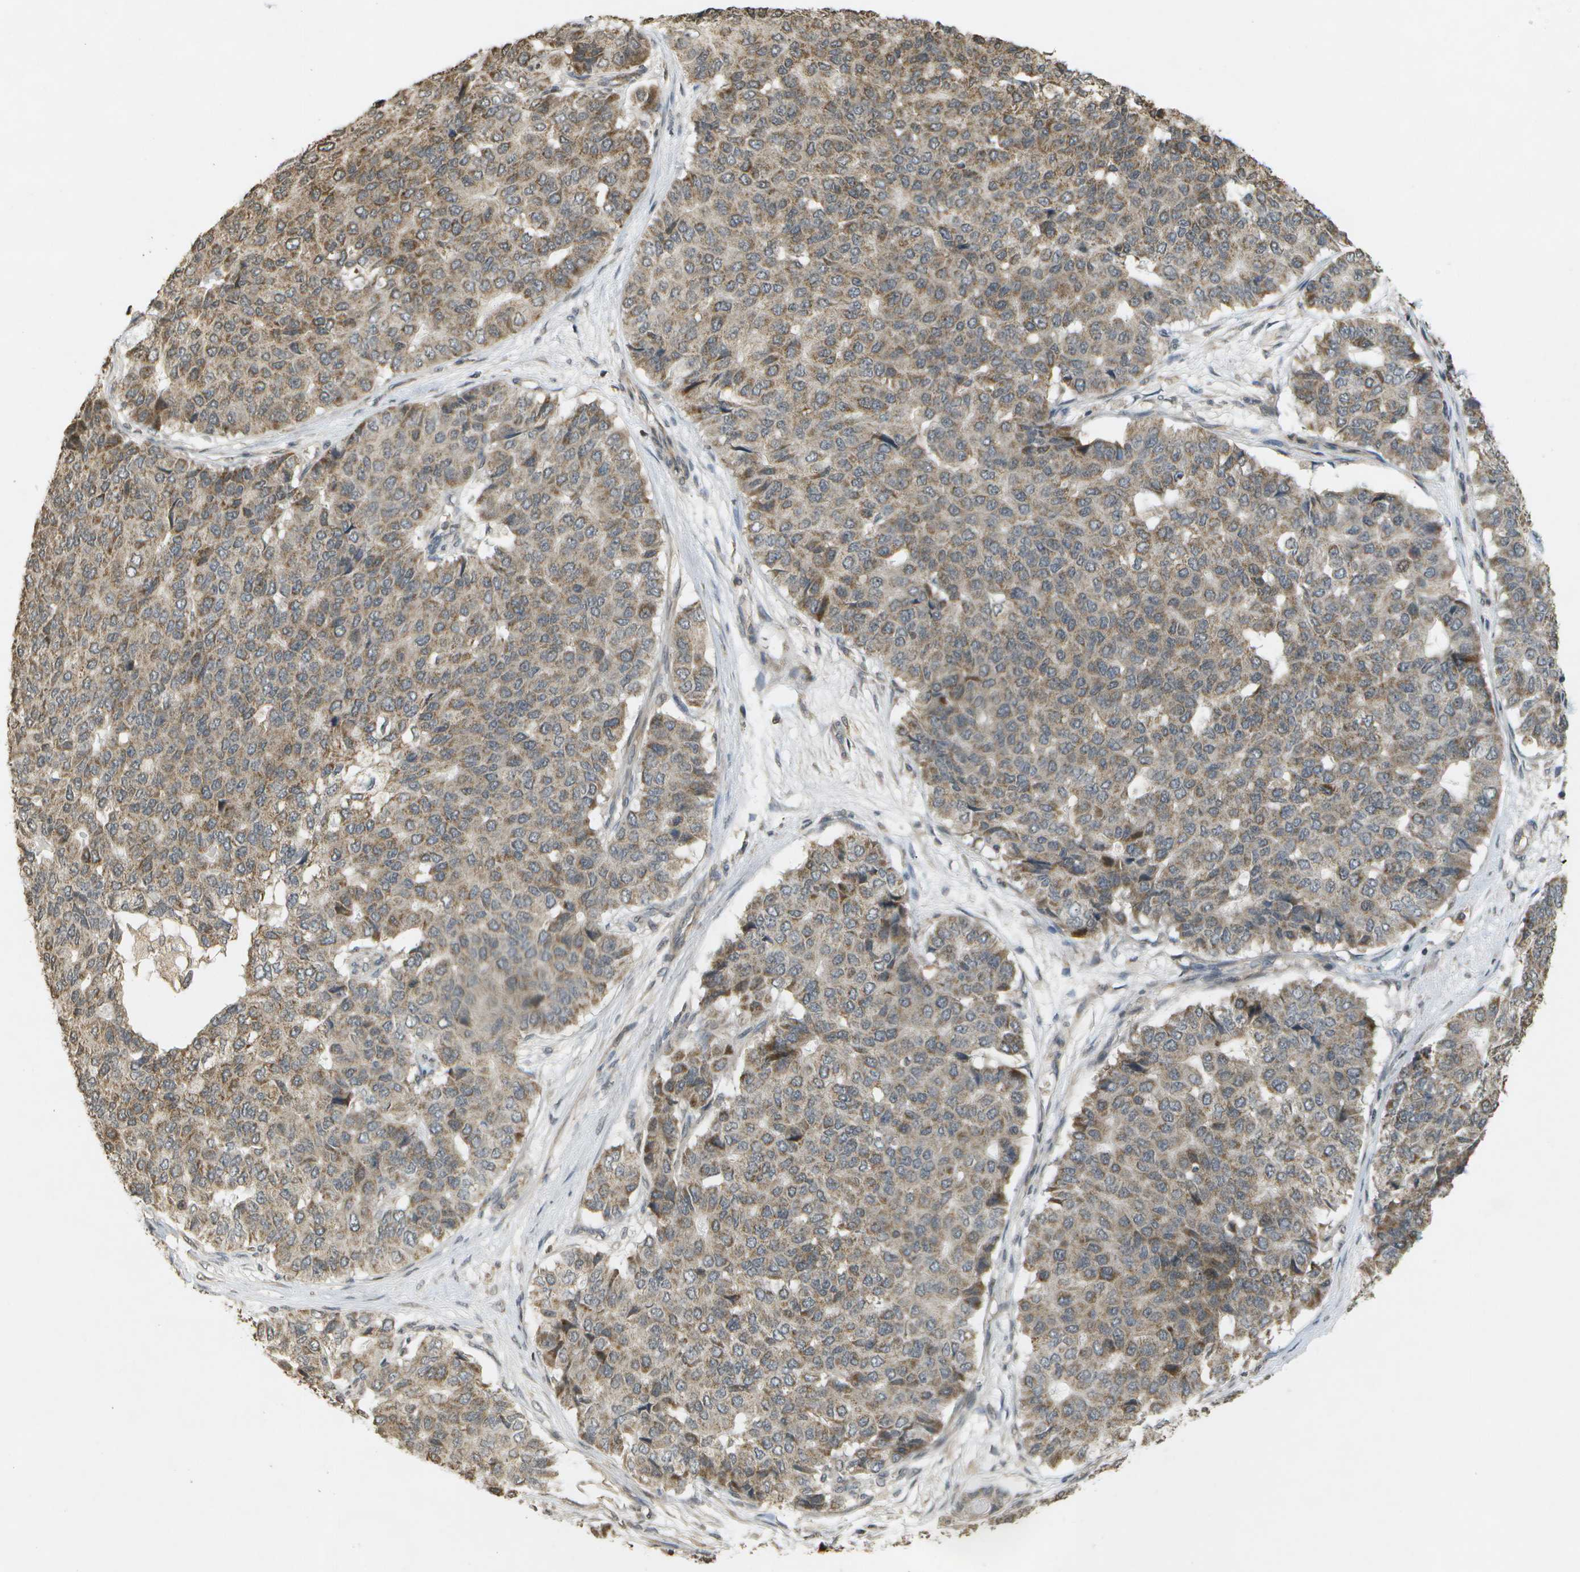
{"staining": {"intensity": "moderate", "quantity": ">75%", "location": "cytoplasmic/membranous"}, "tissue": "pancreatic cancer", "cell_type": "Tumor cells", "image_type": "cancer", "snomed": [{"axis": "morphology", "description": "Adenocarcinoma, NOS"}, {"axis": "topography", "description": "Pancreas"}], "caption": "Protein expression analysis of human pancreatic cancer (adenocarcinoma) reveals moderate cytoplasmic/membranous positivity in about >75% of tumor cells.", "gene": "RAB21", "patient": {"sex": "male", "age": 50}}